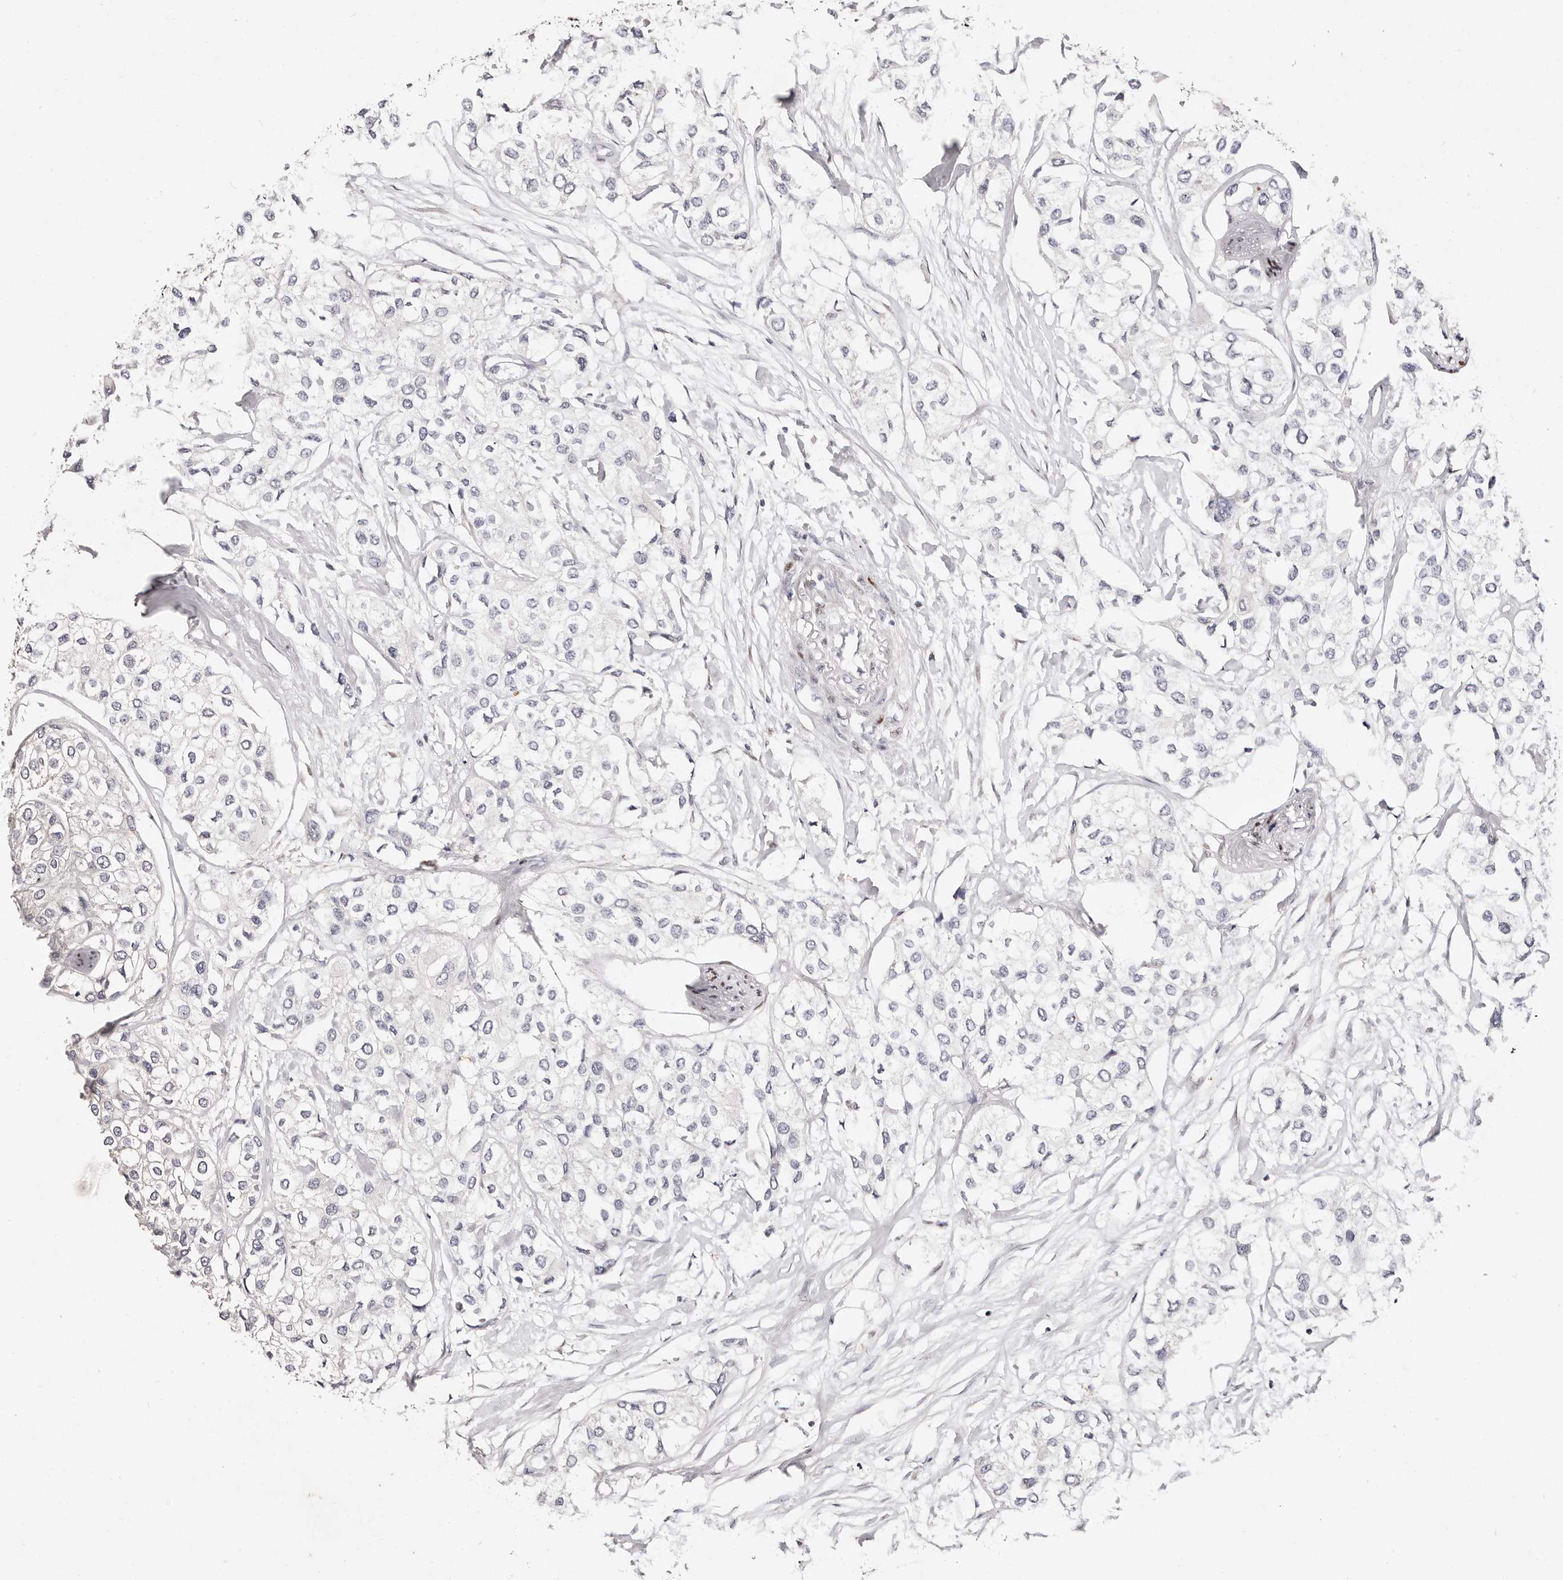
{"staining": {"intensity": "negative", "quantity": "none", "location": "none"}, "tissue": "urothelial cancer", "cell_type": "Tumor cells", "image_type": "cancer", "snomed": [{"axis": "morphology", "description": "Urothelial carcinoma, High grade"}, {"axis": "topography", "description": "Urinary bladder"}], "caption": "Tumor cells are negative for brown protein staining in high-grade urothelial carcinoma.", "gene": "IQGAP3", "patient": {"sex": "male", "age": 64}}